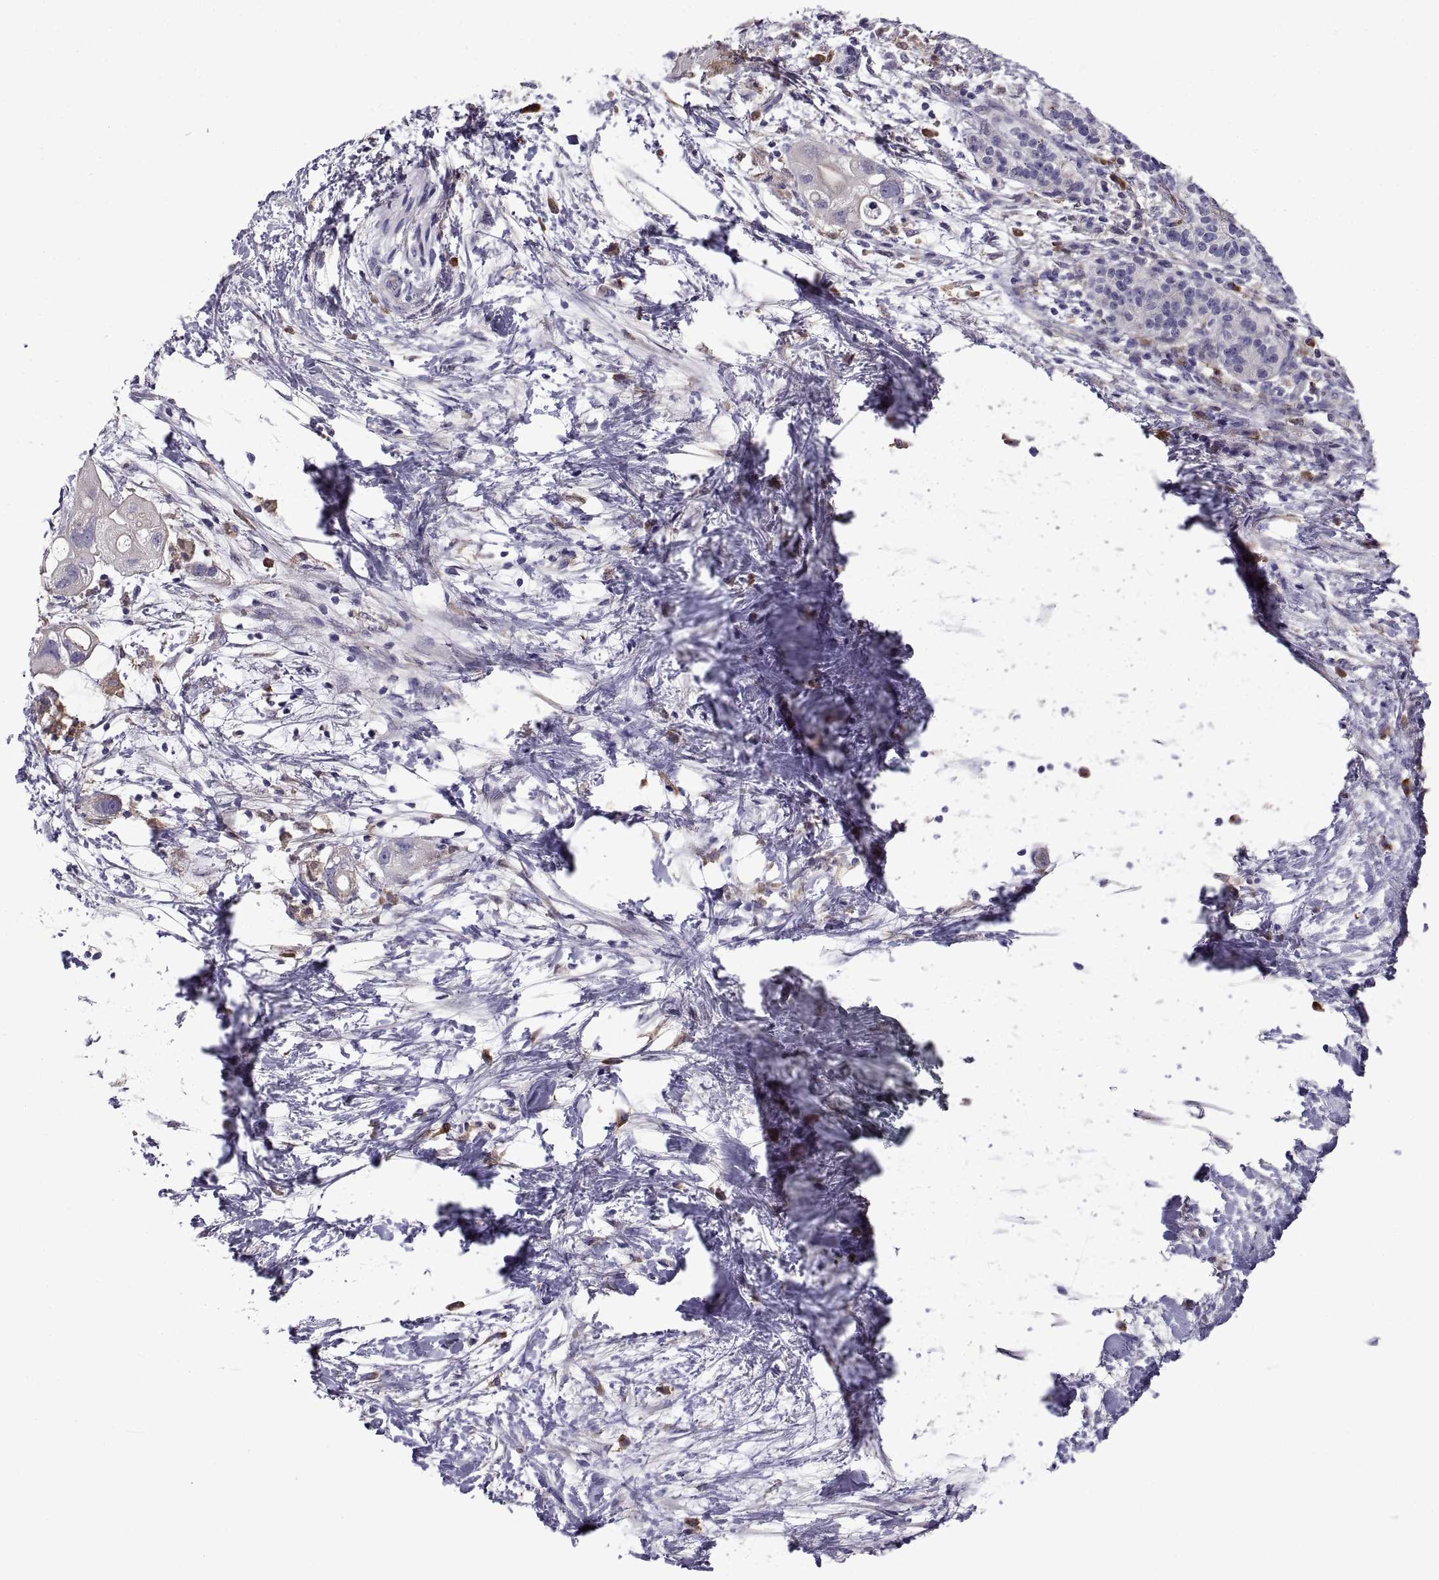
{"staining": {"intensity": "negative", "quantity": "none", "location": "none"}, "tissue": "pancreatic cancer", "cell_type": "Tumor cells", "image_type": "cancer", "snomed": [{"axis": "morphology", "description": "Adenocarcinoma, NOS"}, {"axis": "topography", "description": "Pancreas"}], "caption": "DAB immunohistochemical staining of human adenocarcinoma (pancreatic) reveals no significant expression in tumor cells. Nuclei are stained in blue.", "gene": "DOK3", "patient": {"sex": "female", "age": 72}}